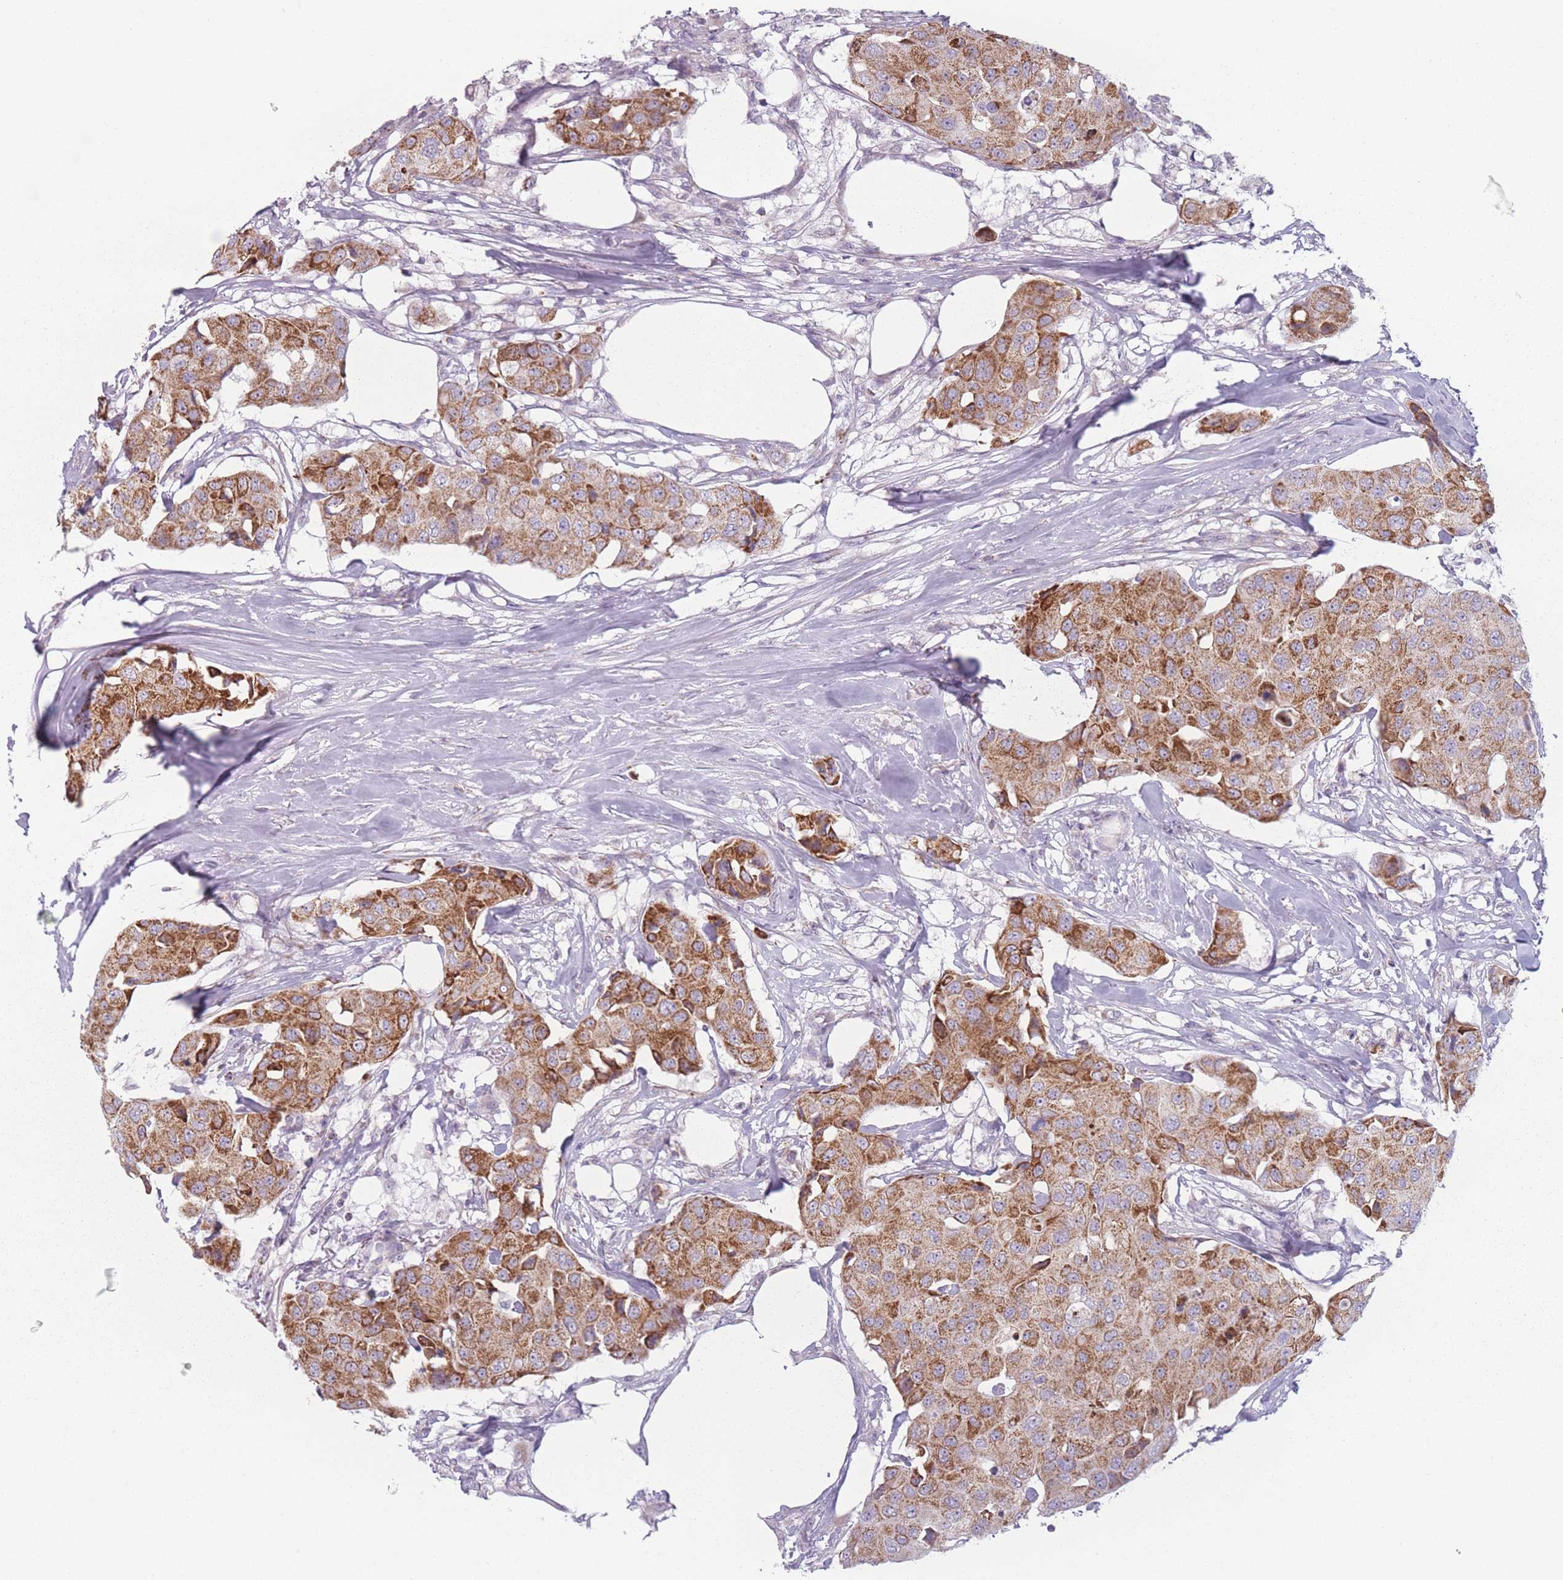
{"staining": {"intensity": "strong", "quantity": ">75%", "location": "cytoplasmic/membranous"}, "tissue": "breast cancer", "cell_type": "Tumor cells", "image_type": "cancer", "snomed": [{"axis": "morphology", "description": "Duct carcinoma"}, {"axis": "topography", "description": "Breast"}], "caption": "Breast cancer (invasive ductal carcinoma) stained with a brown dye shows strong cytoplasmic/membranous positive staining in approximately >75% of tumor cells.", "gene": "DCHS1", "patient": {"sex": "female", "age": 80}}